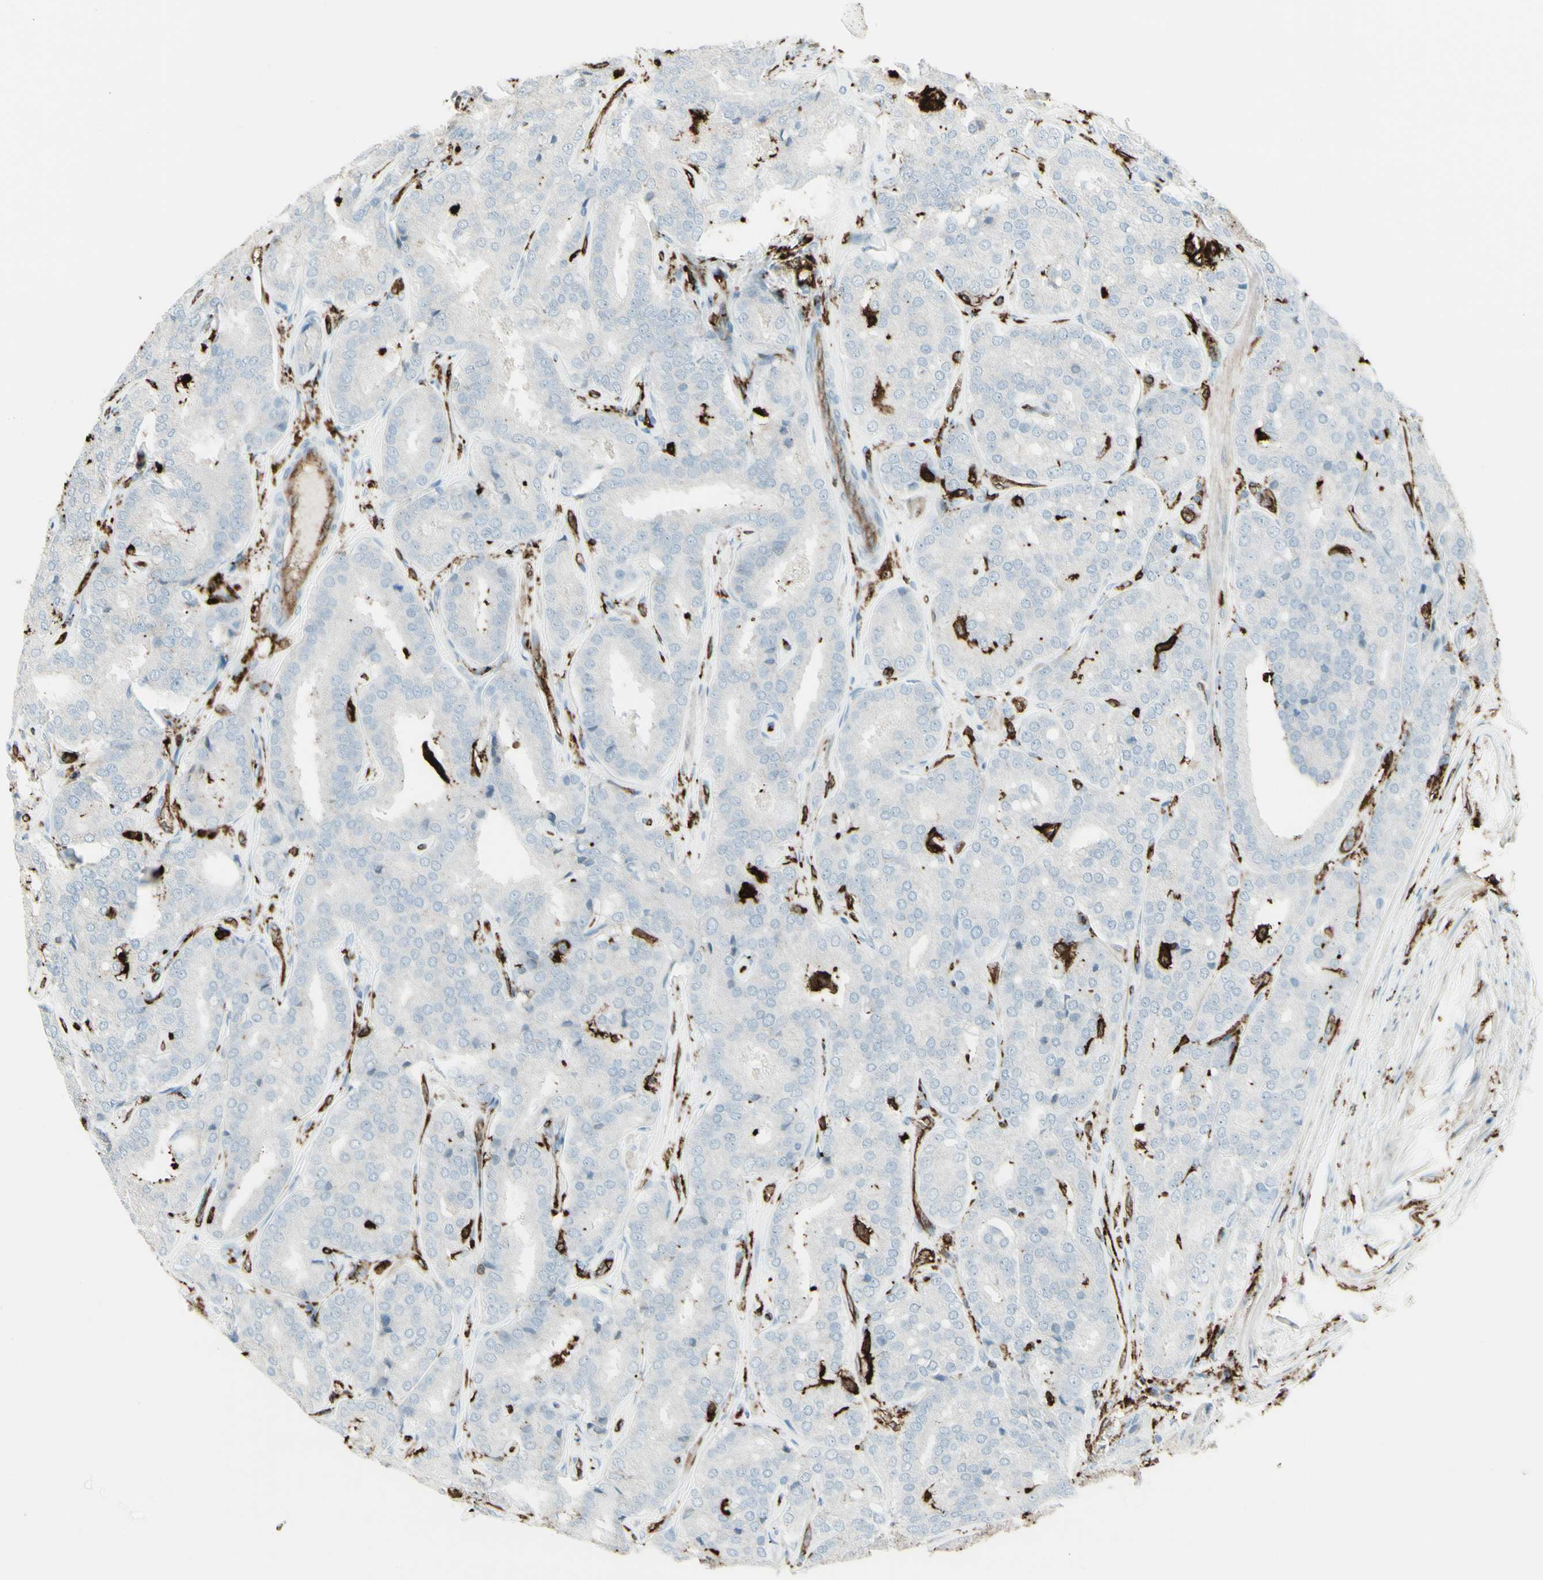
{"staining": {"intensity": "negative", "quantity": "none", "location": "none"}, "tissue": "prostate cancer", "cell_type": "Tumor cells", "image_type": "cancer", "snomed": [{"axis": "morphology", "description": "Adenocarcinoma, High grade"}, {"axis": "topography", "description": "Prostate"}], "caption": "Human prostate cancer stained for a protein using immunohistochemistry shows no positivity in tumor cells.", "gene": "HLA-DPB1", "patient": {"sex": "male", "age": 65}}